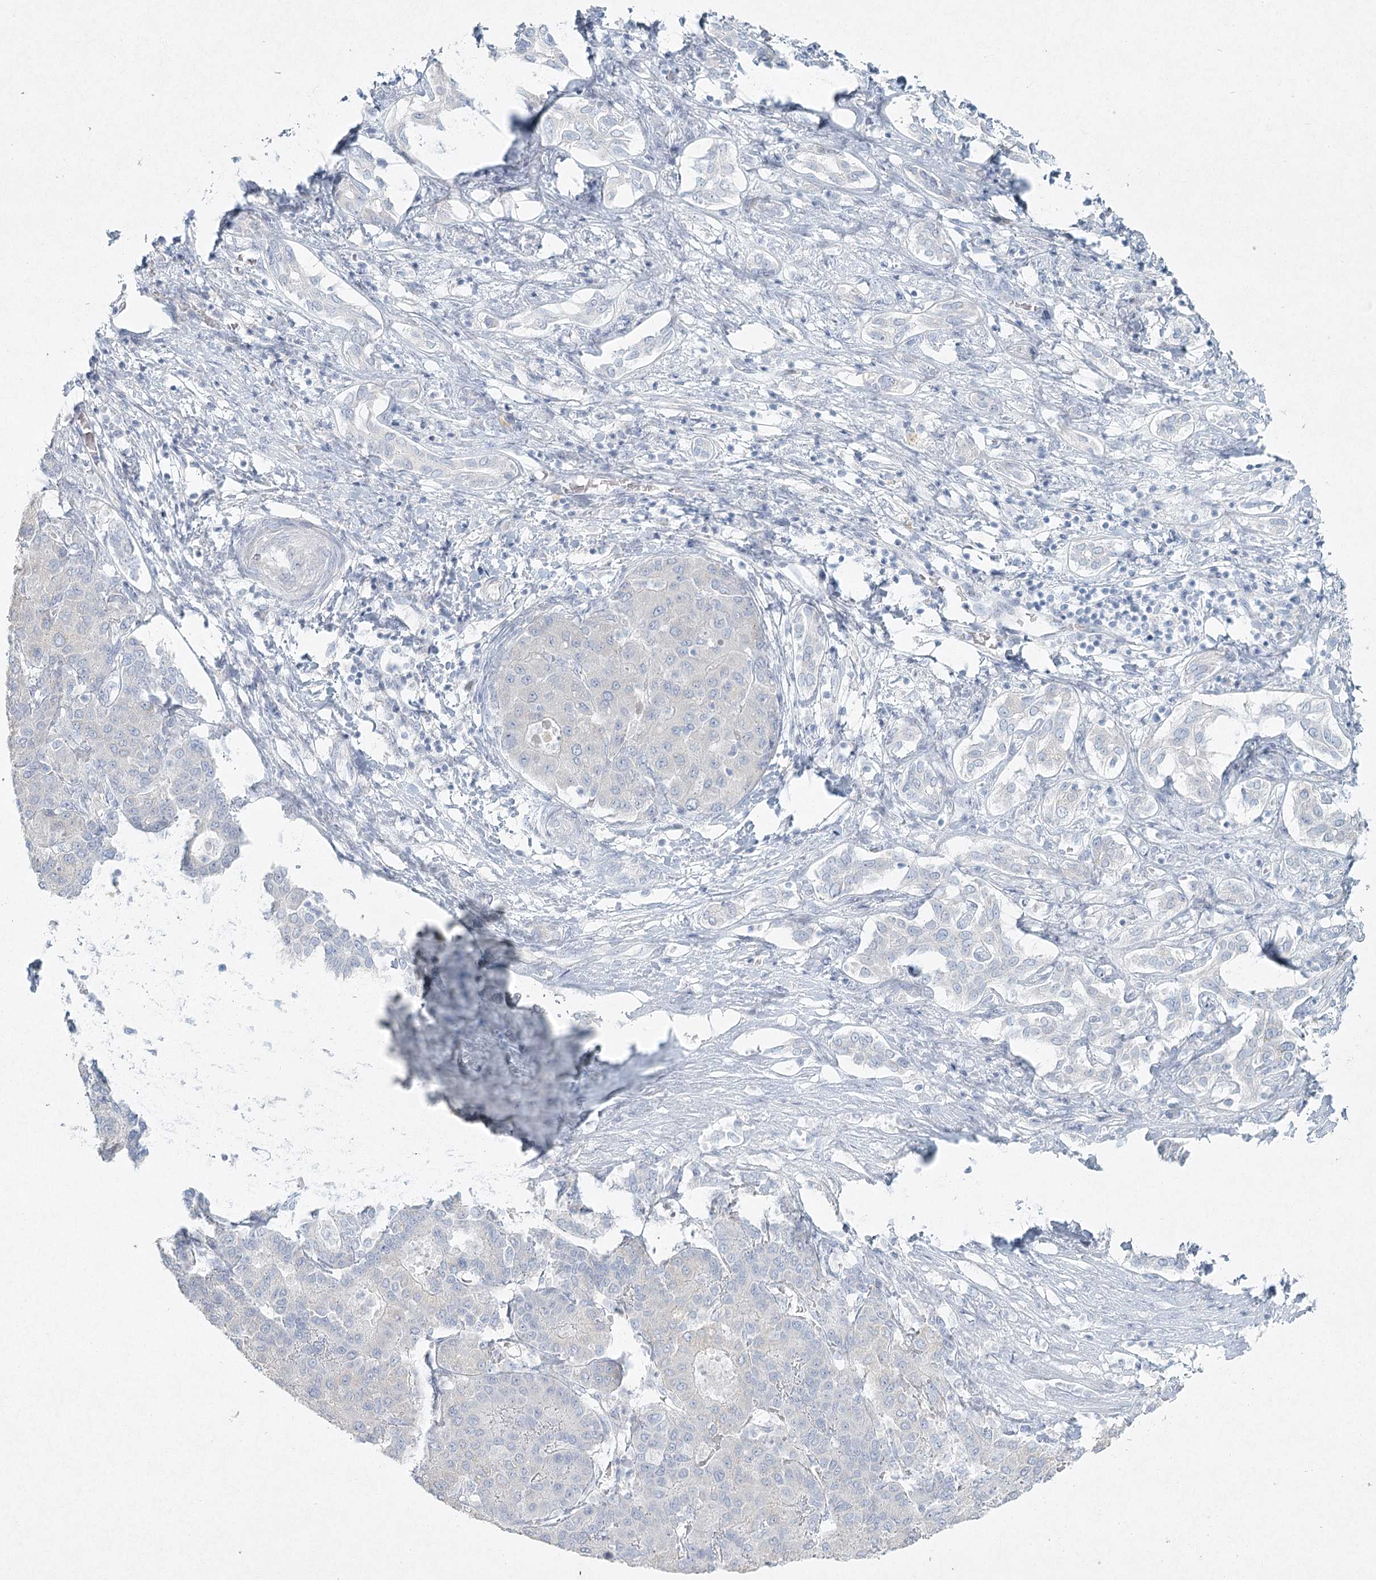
{"staining": {"intensity": "negative", "quantity": "none", "location": "none"}, "tissue": "liver cancer", "cell_type": "Tumor cells", "image_type": "cancer", "snomed": [{"axis": "morphology", "description": "Carcinoma, Hepatocellular, NOS"}, {"axis": "topography", "description": "Liver"}], "caption": "DAB immunohistochemical staining of human liver cancer shows no significant expression in tumor cells.", "gene": "LRP2BP", "patient": {"sex": "male", "age": 65}}